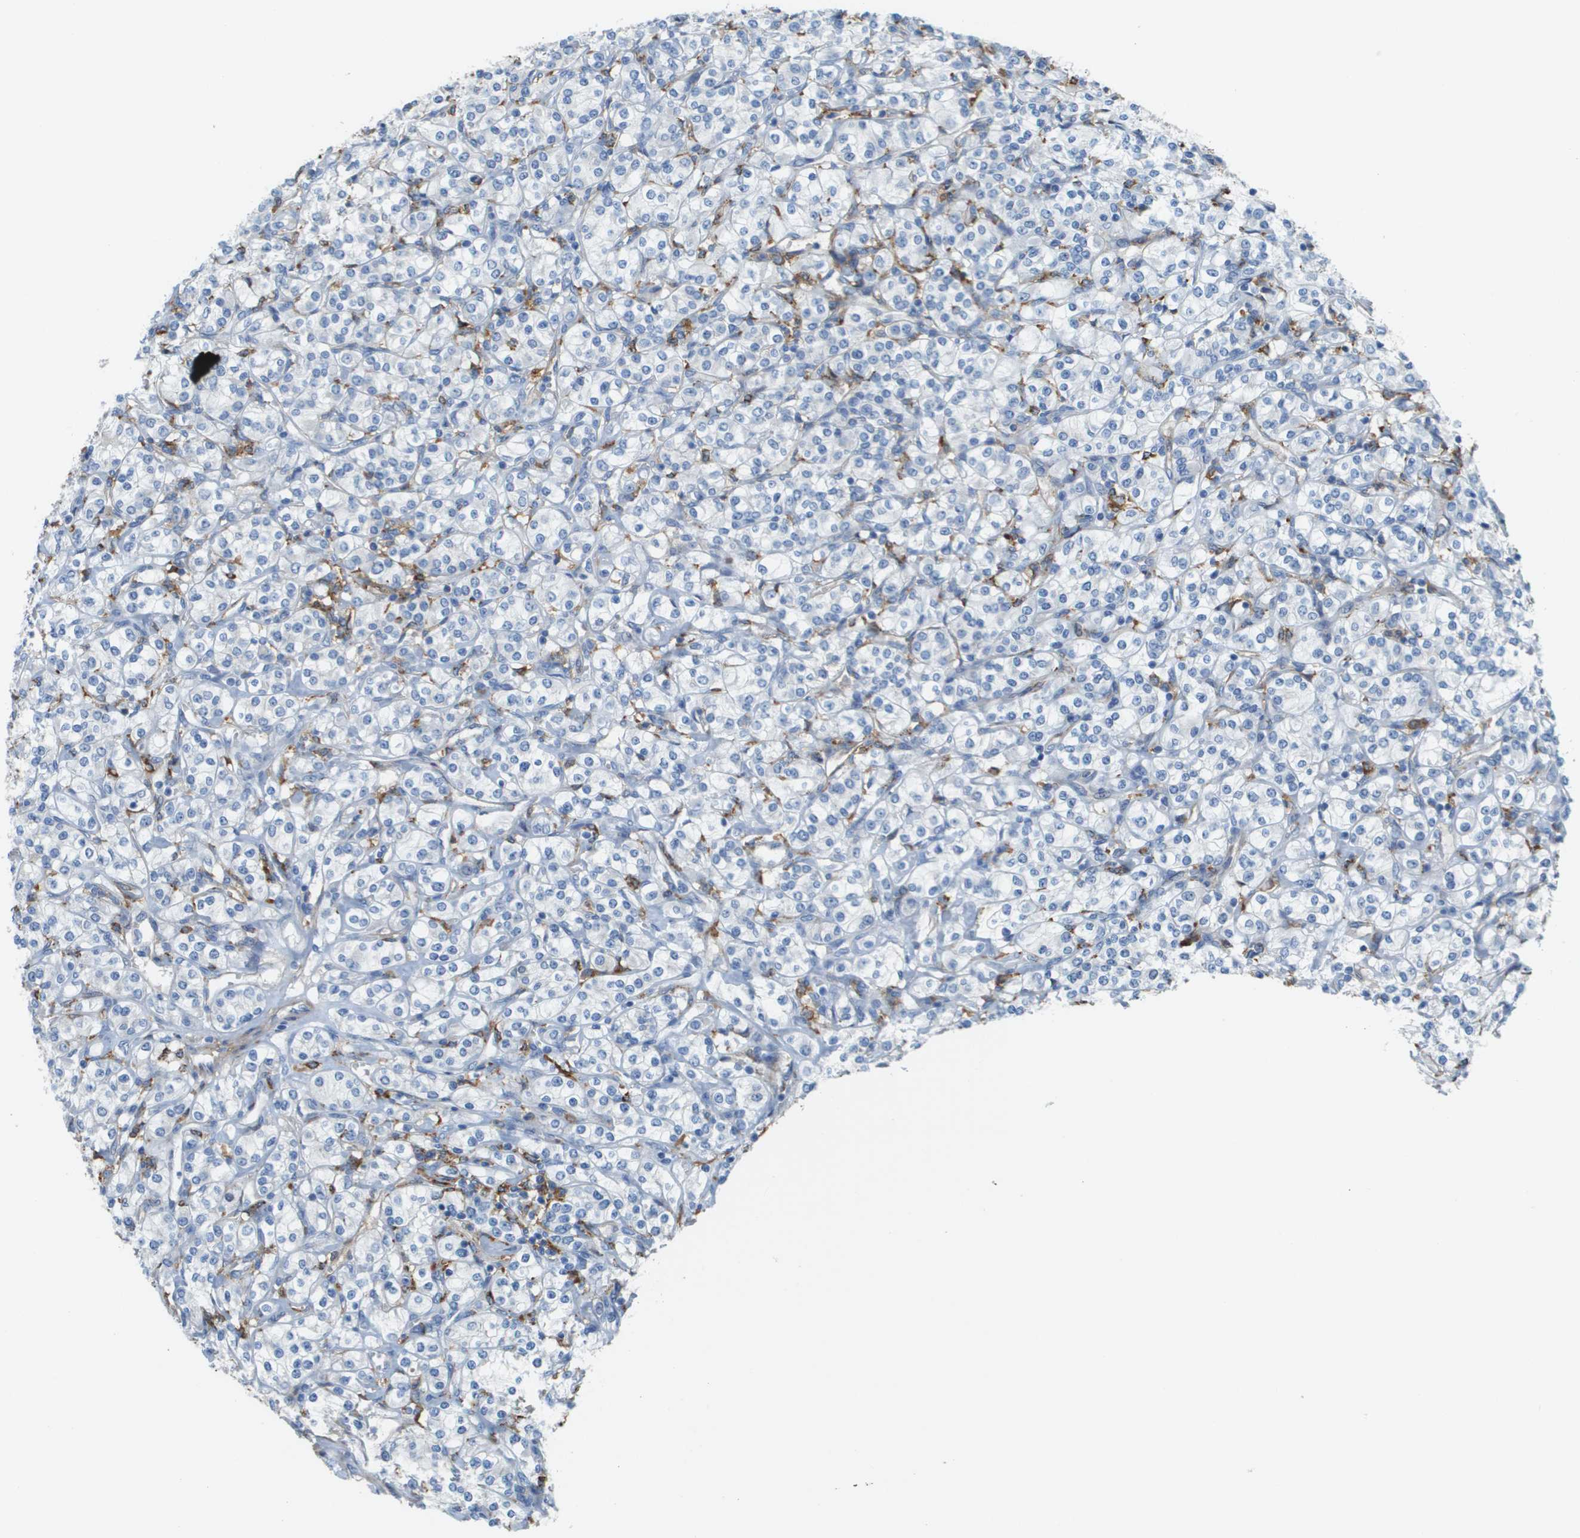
{"staining": {"intensity": "negative", "quantity": "none", "location": "none"}, "tissue": "renal cancer", "cell_type": "Tumor cells", "image_type": "cancer", "snomed": [{"axis": "morphology", "description": "Adenocarcinoma, NOS"}, {"axis": "topography", "description": "Kidney"}], "caption": "Photomicrograph shows no protein staining in tumor cells of renal adenocarcinoma tissue. (Brightfield microscopy of DAB IHC at high magnification).", "gene": "ZBTB43", "patient": {"sex": "male", "age": 77}}